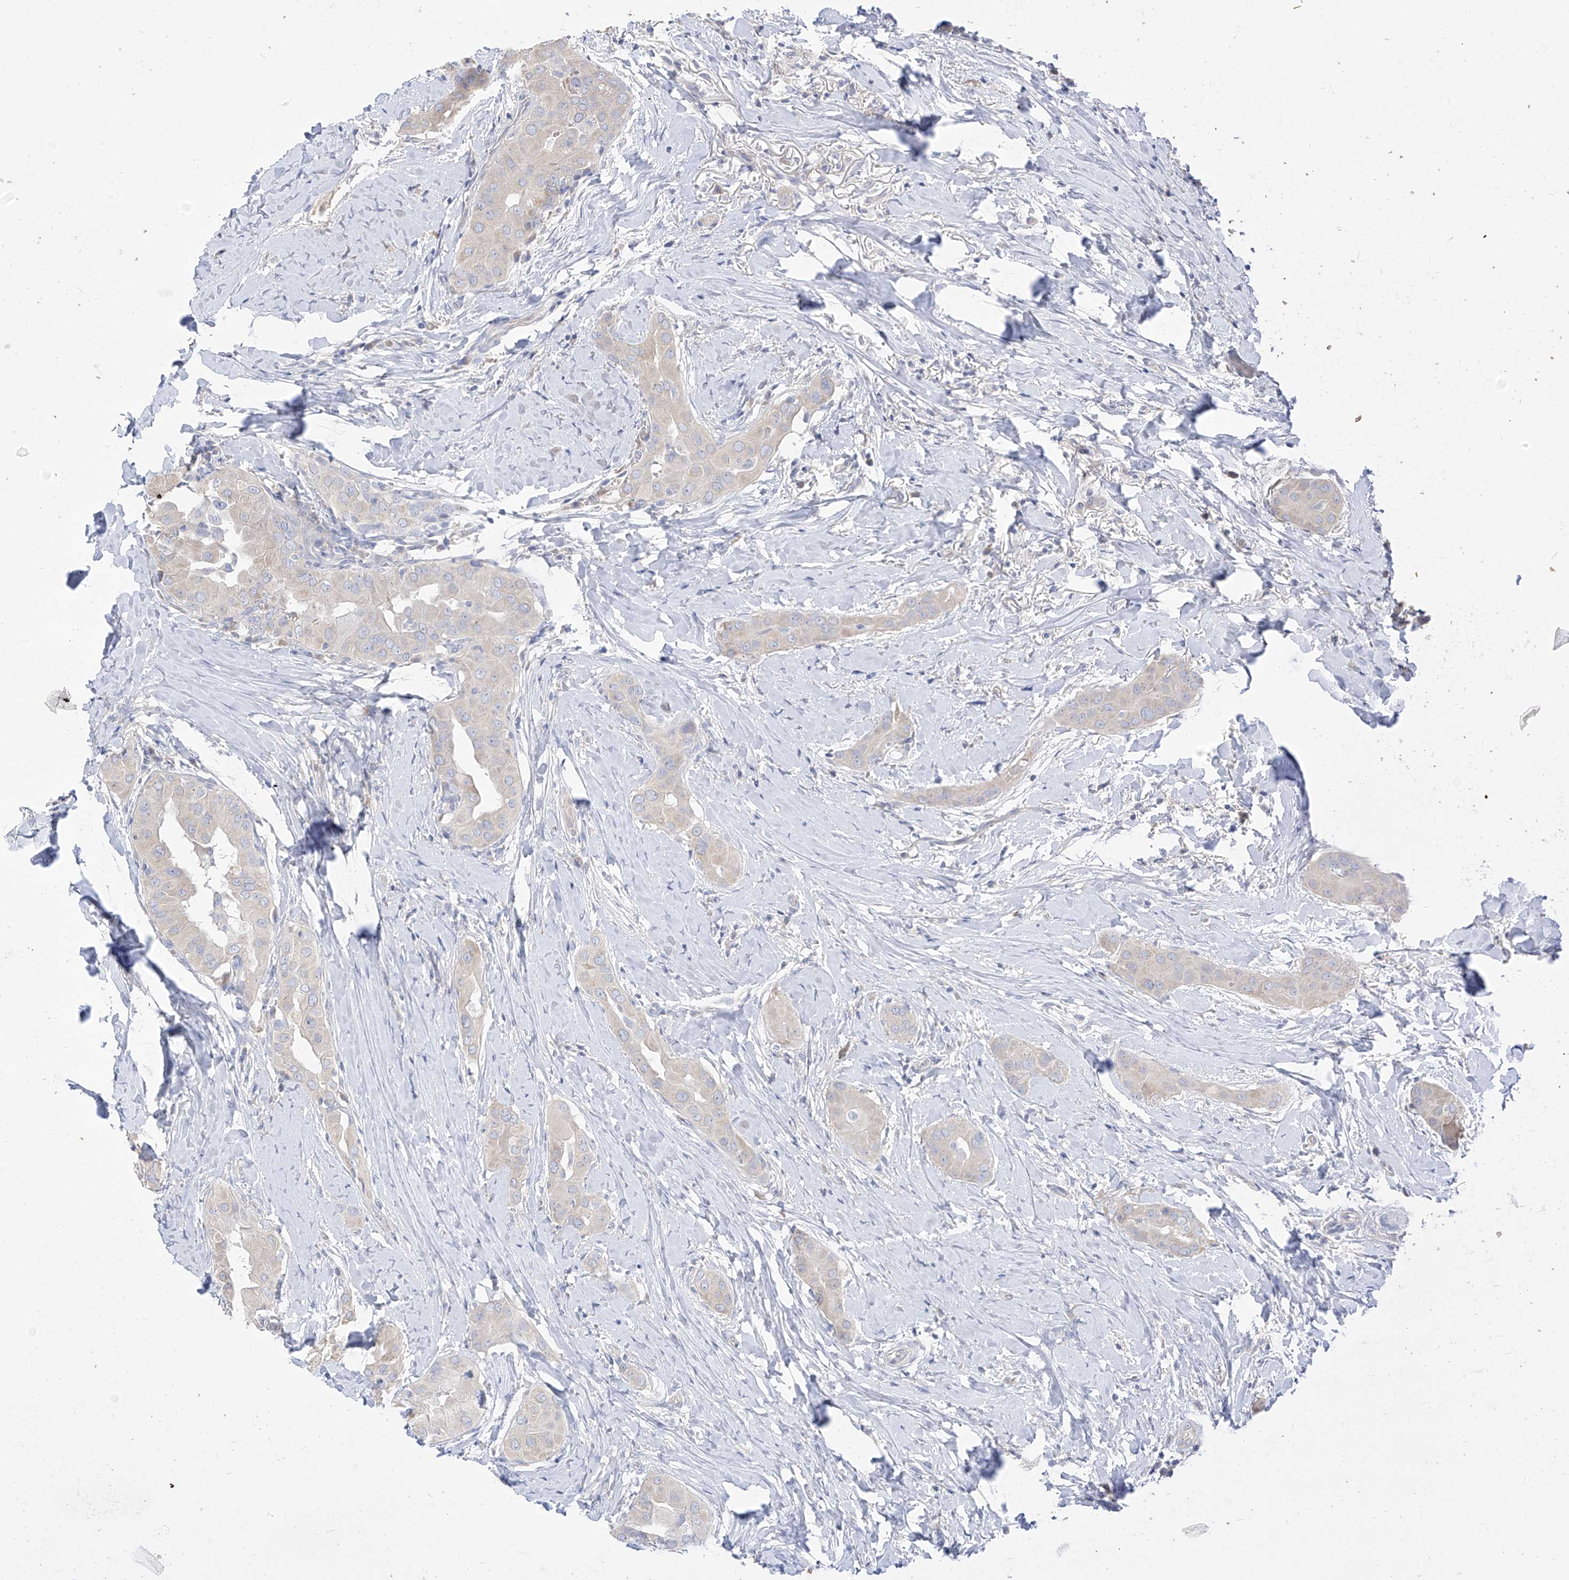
{"staining": {"intensity": "weak", "quantity": "25%-75%", "location": "cytoplasmic/membranous"}, "tissue": "thyroid cancer", "cell_type": "Tumor cells", "image_type": "cancer", "snomed": [{"axis": "morphology", "description": "Papillary adenocarcinoma, NOS"}, {"axis": "topography", "description": "Thyroid gland"}], "caption": "About 25%-75% of tumor cells in thyroid cancer demonstrate weak cytoplasmic/membranous protein positivity as visualized by brown immunohistochemical staining.", "gene": "RASA2", "patient": {"sex": "male", "age": 33}}